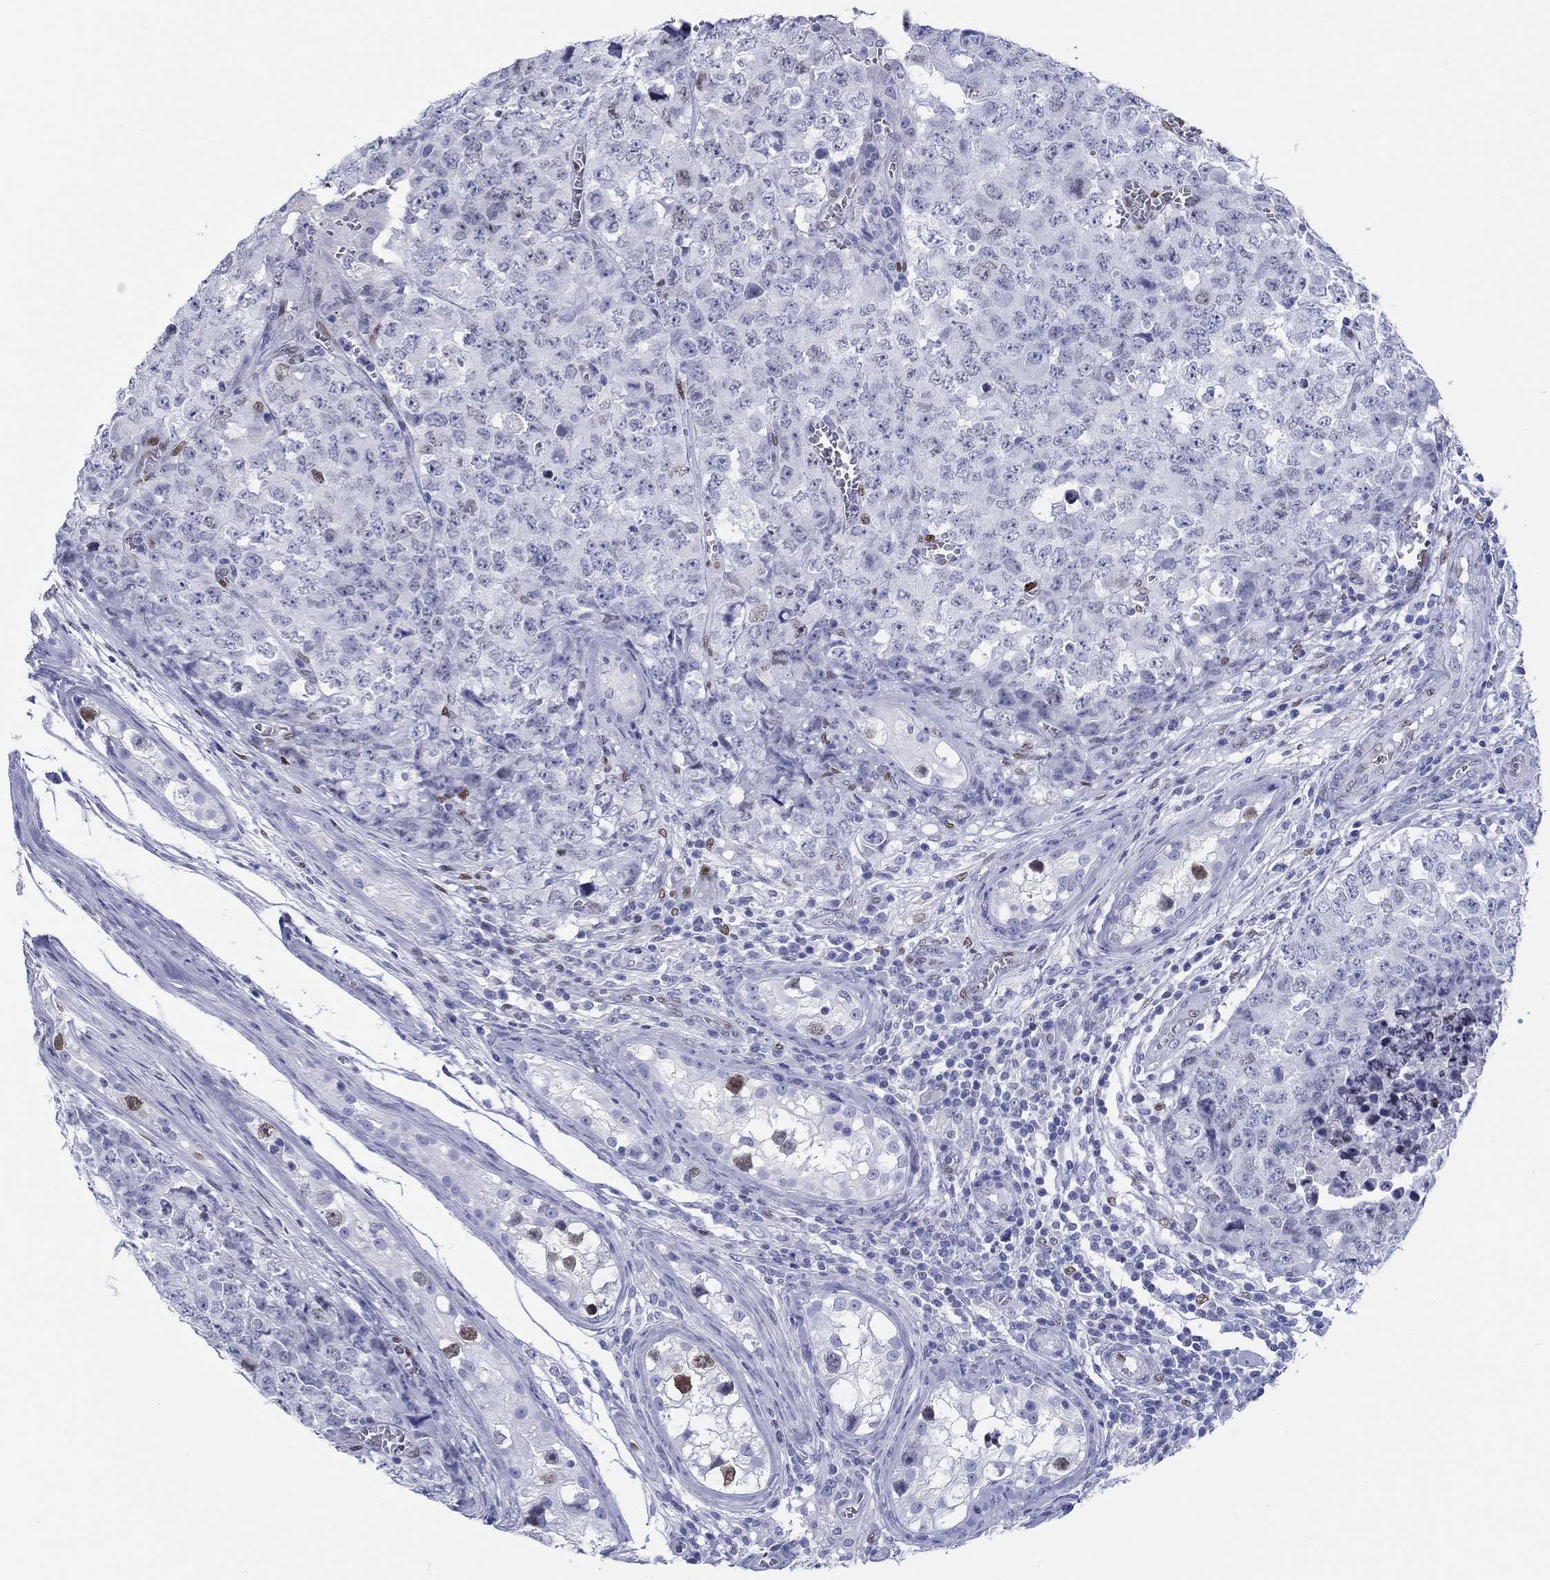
{"staining": {"intensity": "weak", "quantity": "<25%", "location": "nuclear"}, "tissue": "testis cancer", "cell_type": "Tumor cells", "image_type": "cancer", "snomed": [{"axis": "morphology", "description": "Carcinoma, Embryonal, NOS"}, {"axis": "topography", "description": "Testis"}], "caption": "IHC of testis cancer (embryonal carcinoma) reveals no expression in tumor cells.", "gene": "H1-1", "patient": {"sex": "male", "age": 23}}